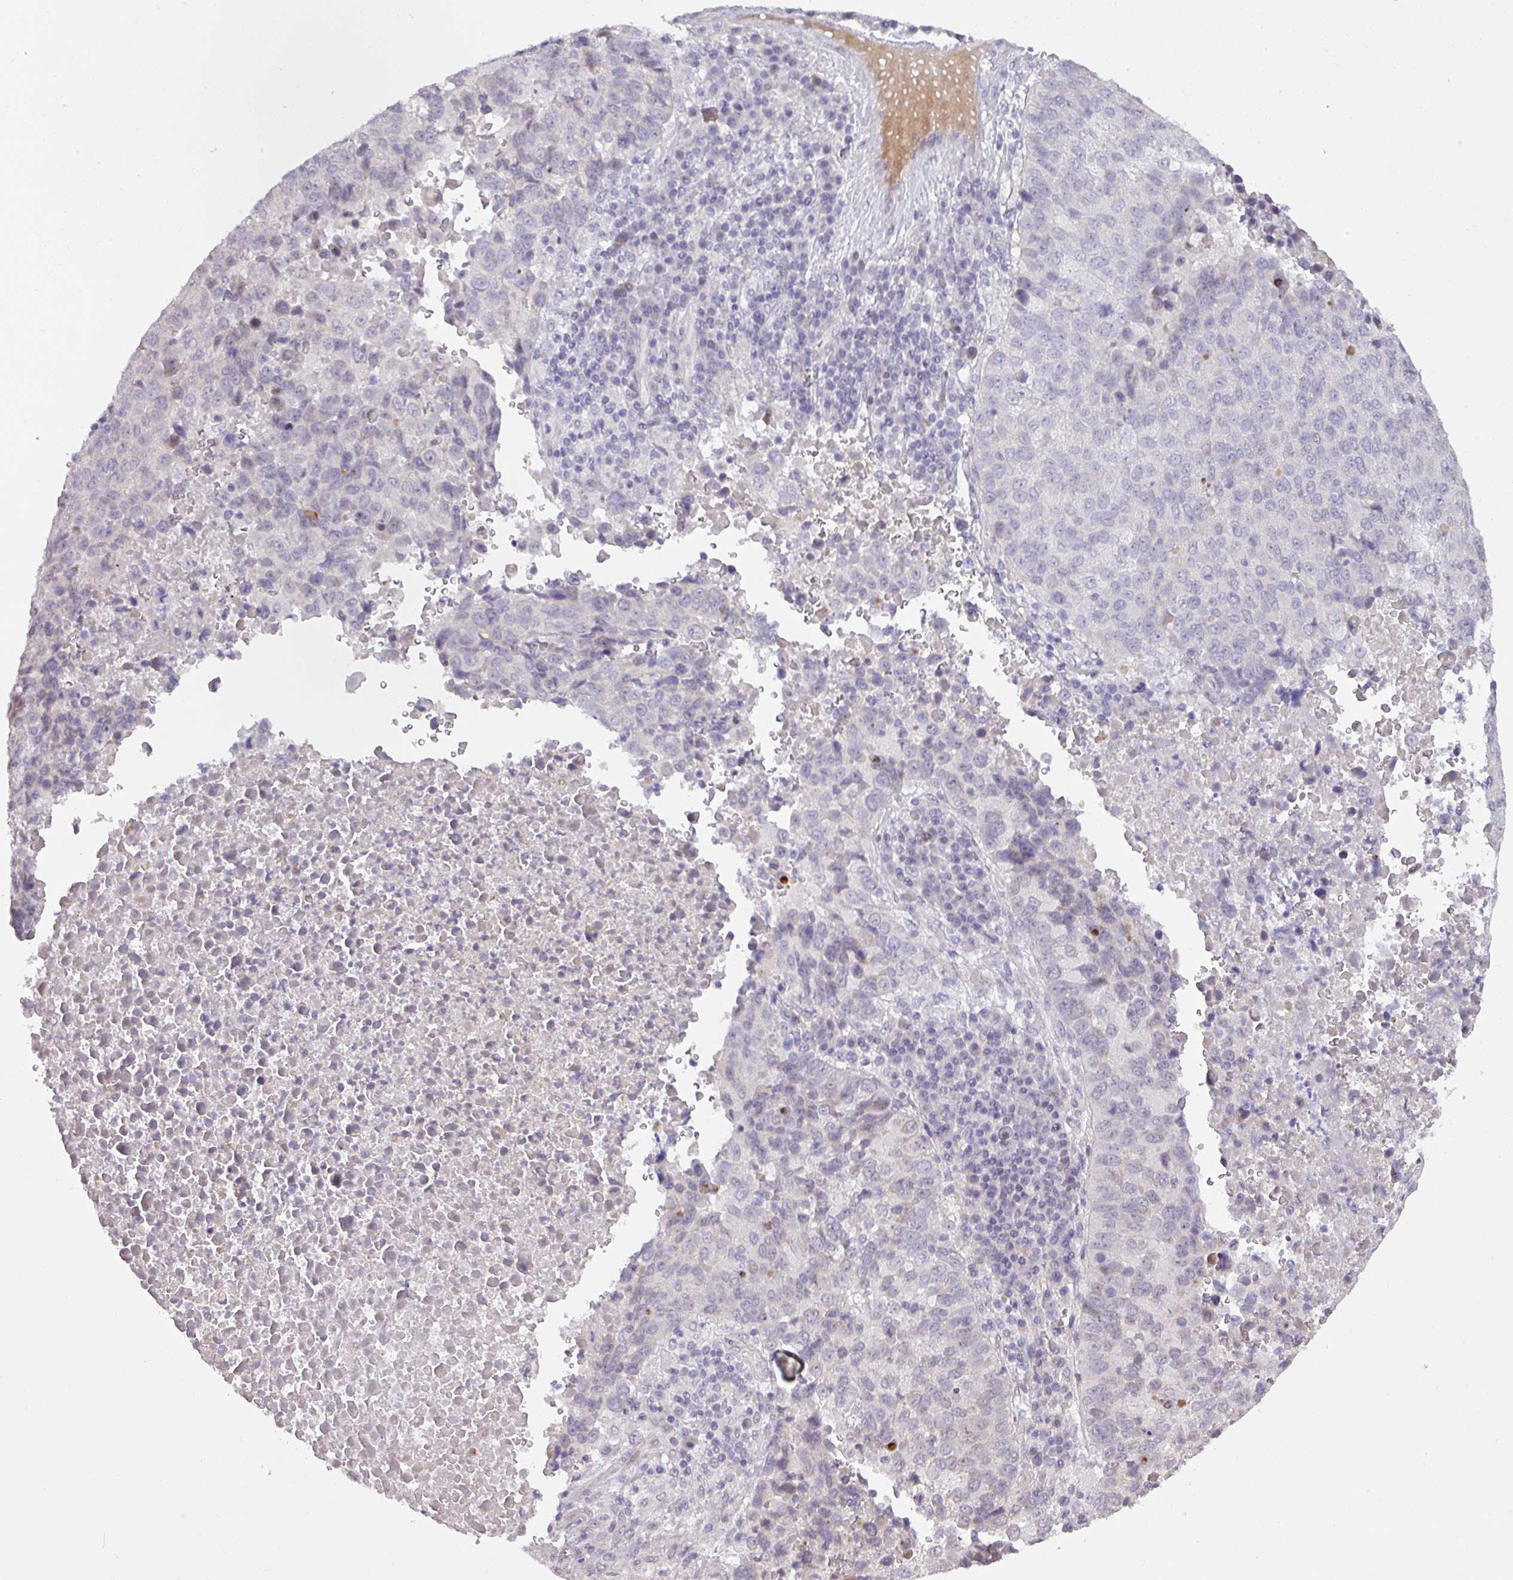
{"staining": {"intensity": "negative", "quantity": "none", "location": "none"}, "tissue": "lung cancer", "cell_type": "Tumor cells", "image_type": "cancer", "snomed": [{"axis": "morphology", "description": "Squamous cell carcinoma, NOS"}, {"axis": "topography", "description": "Lung"}], "caption": "This is a photomicrograph of immunohistochemistry staining of lung squamous cell carcinoma, which shows no staining in tumor cells.", "gene": "ANKRD13B", "patient": {"sex": "male", "age": 73}}